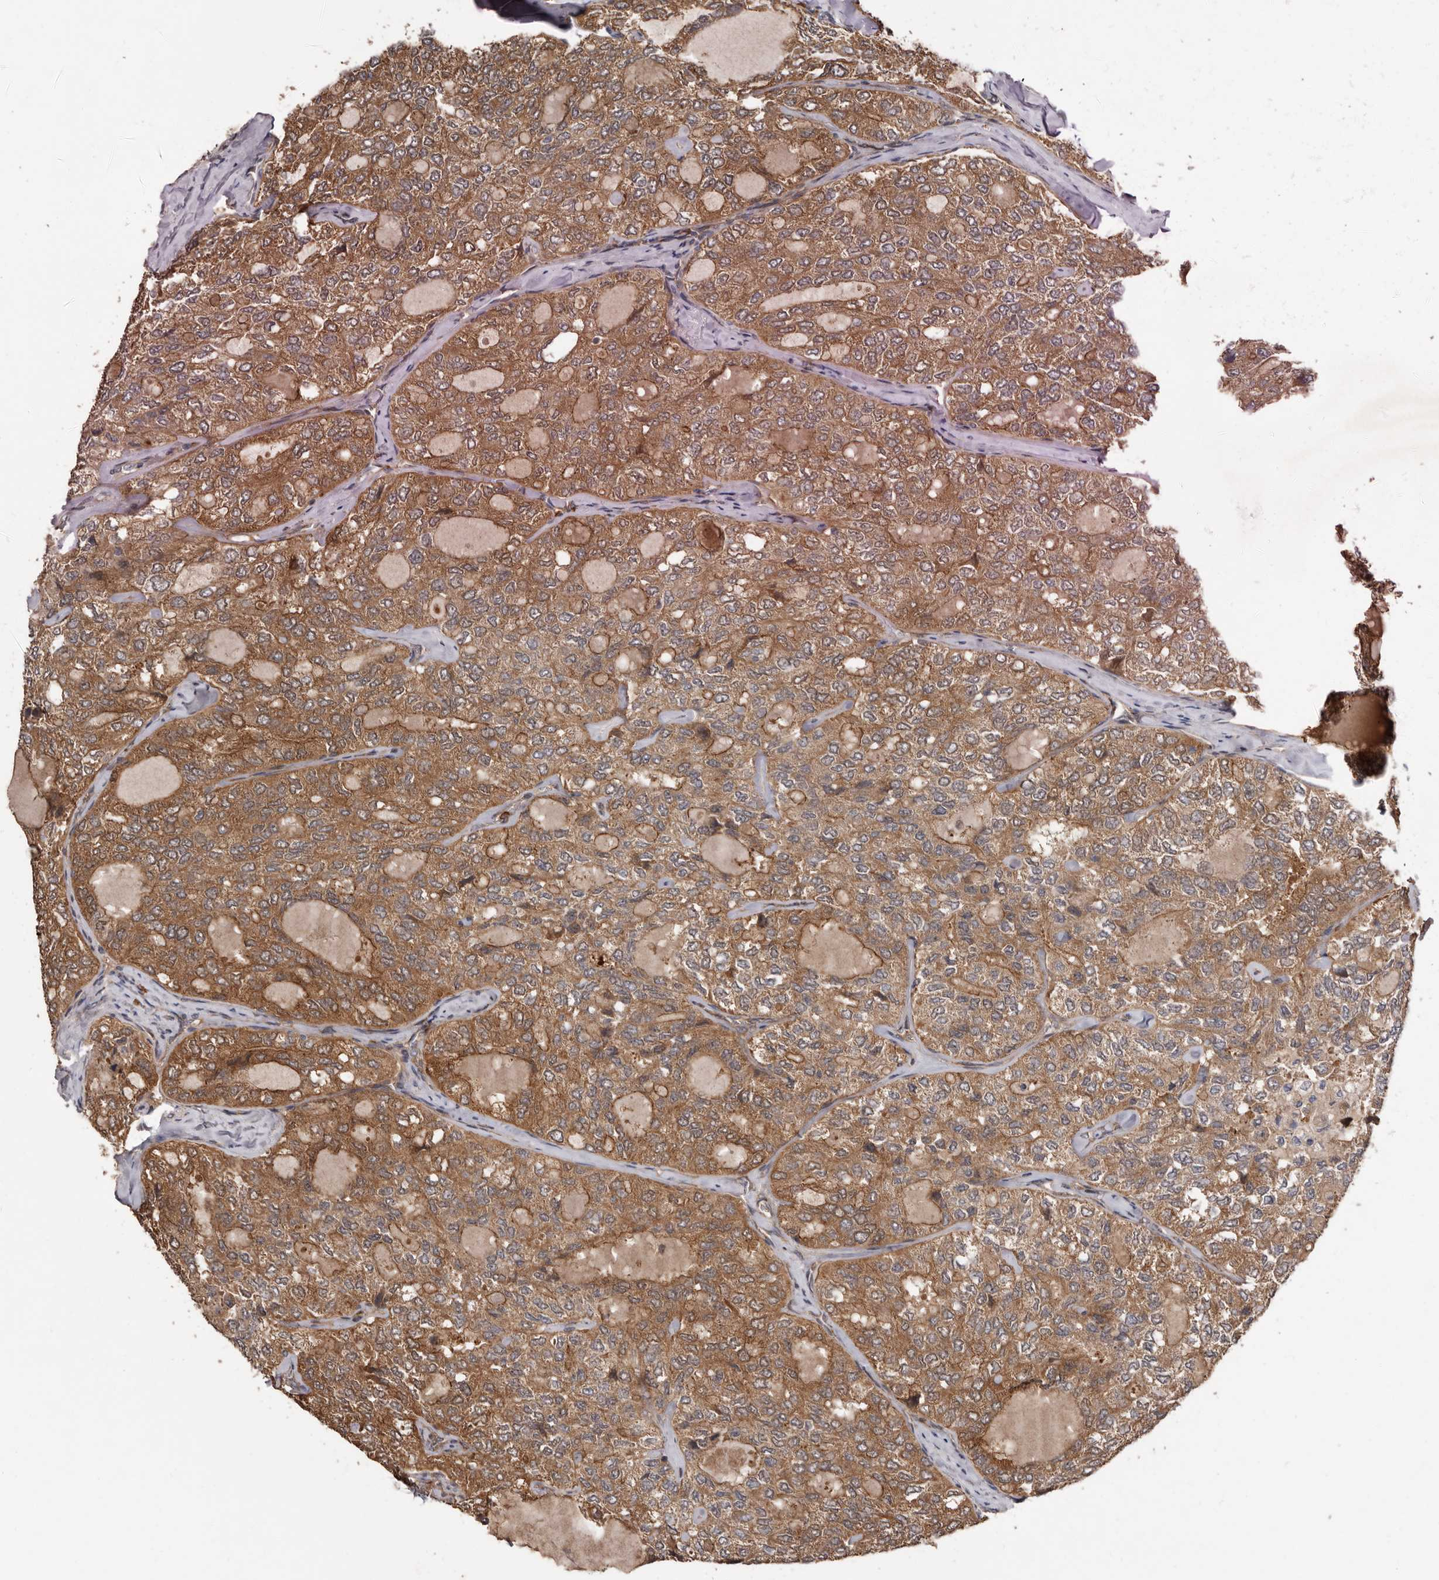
{"staining": {"intensity": "moderate", "quantity": ">75%", "location": "cytoplasmic/membranous"}, "tissue": "thyroid cancer", "cell_type": "Tumor cells", "image_type": "cancer", "snomed": [{"axis": "morphology", "description": "Follicular adenoma carcinoma, NOS"}, {"axis": "topography", "description": "Thyroid gland"}], "caption": "A high-resolution image shows immunohistochemistry staining of follicular adenoma carcinoma (thyroid), which shows moderate cytoplasmic/membranous staining in about >75% of tumor cells.", "gene": "ARHGEF5", "patient": {"sex": "male", "age": 75}}